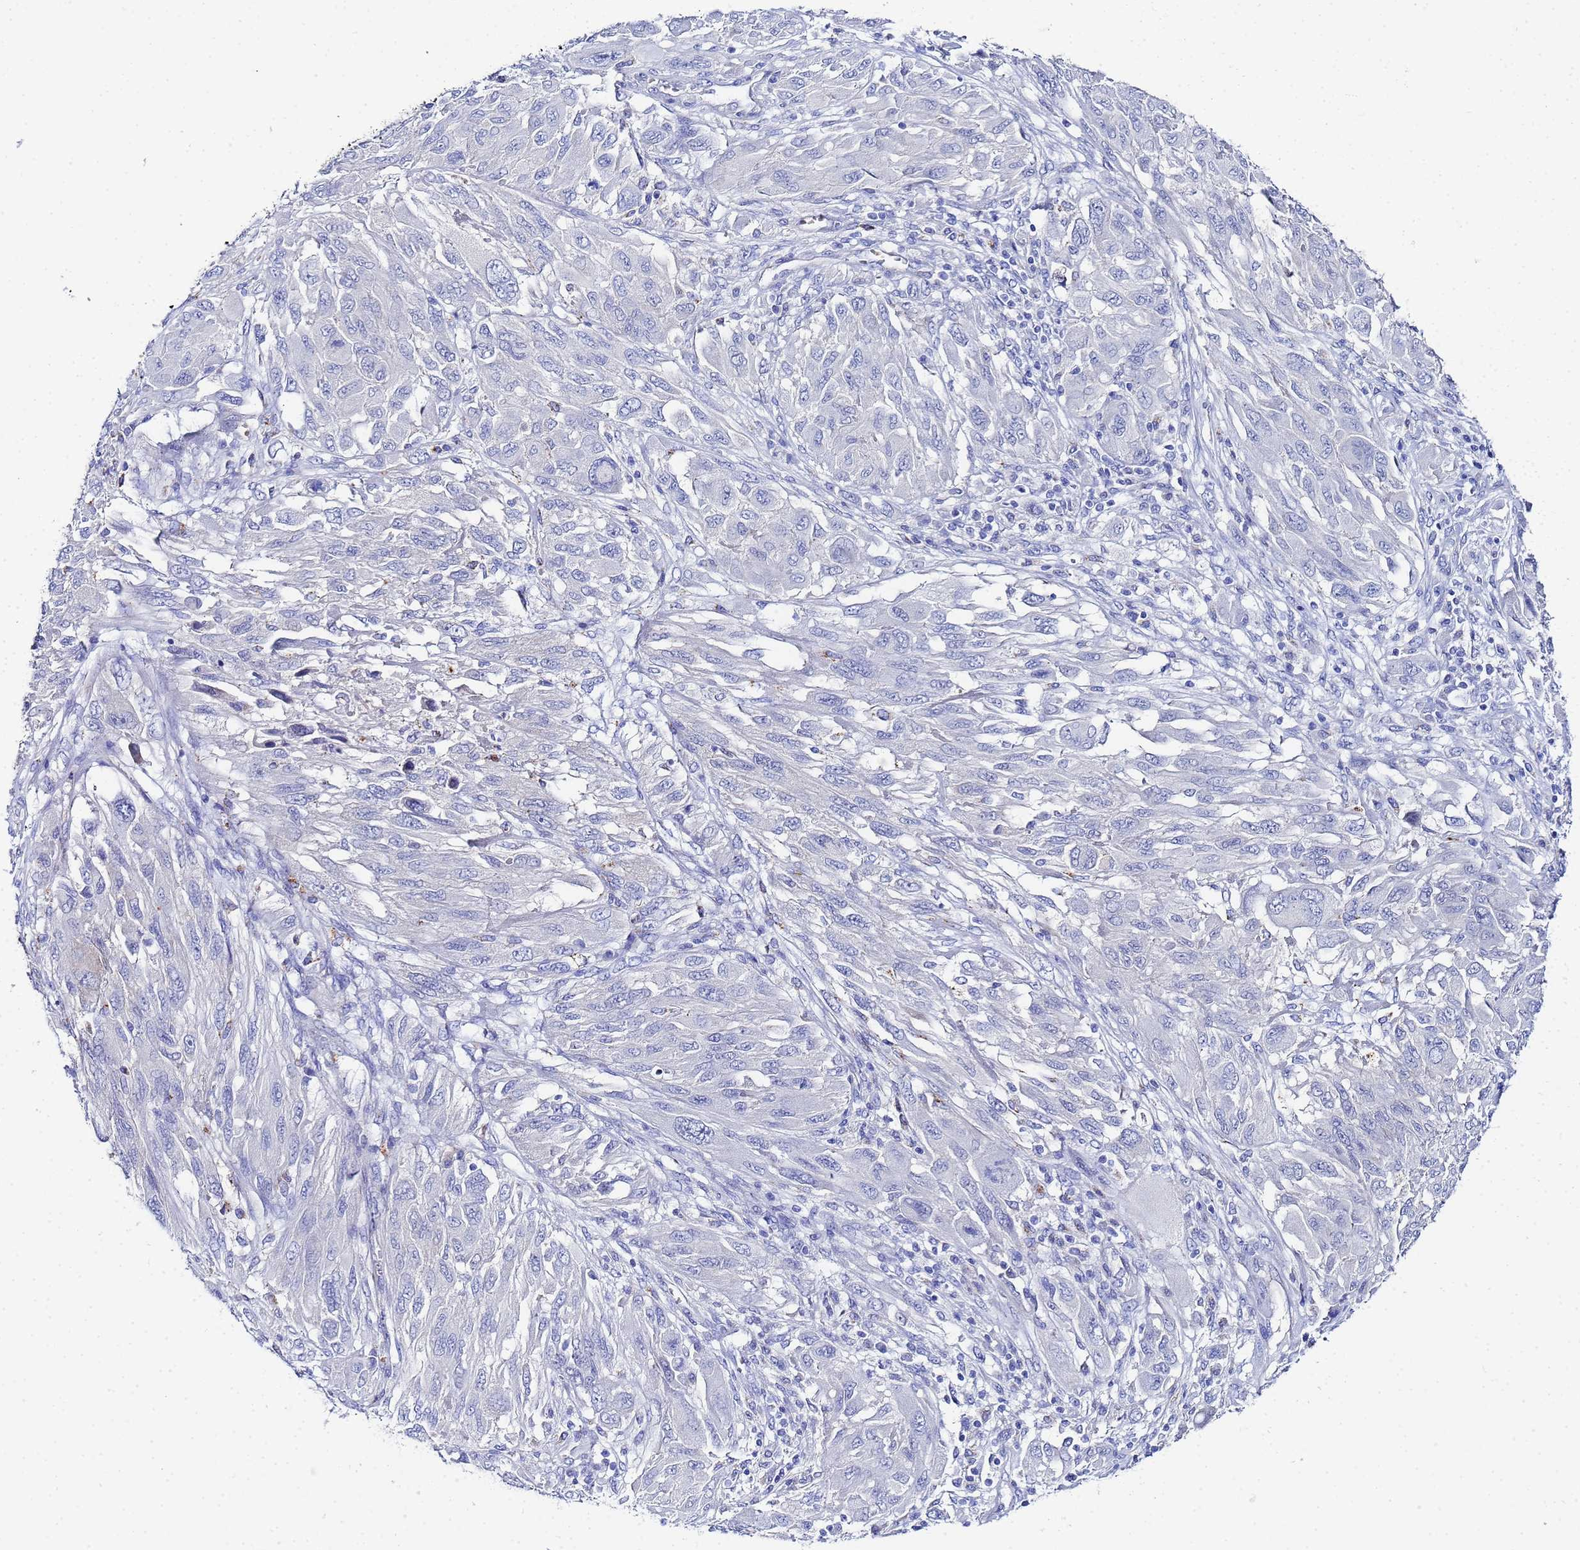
{"staining": {"intensity": "negative", "quantity": "none", "location": "none"}, "tissue": "melanoma", "cell_type": "Tumor cells", "image_type": "cancer", "snomed": [{"axis": "morphology", "description": "Malignant melanoma, NOS"}, {"axis": "topography", "description": "Skin"}], "caption": "Histopathology image shows no protein expression in tumor cells of melanoma tissue. (DAB immunohistochemistry (IHC), high magnification).", "gene": "ZNF26", "patient": {"sex": "female", "age": 91}}